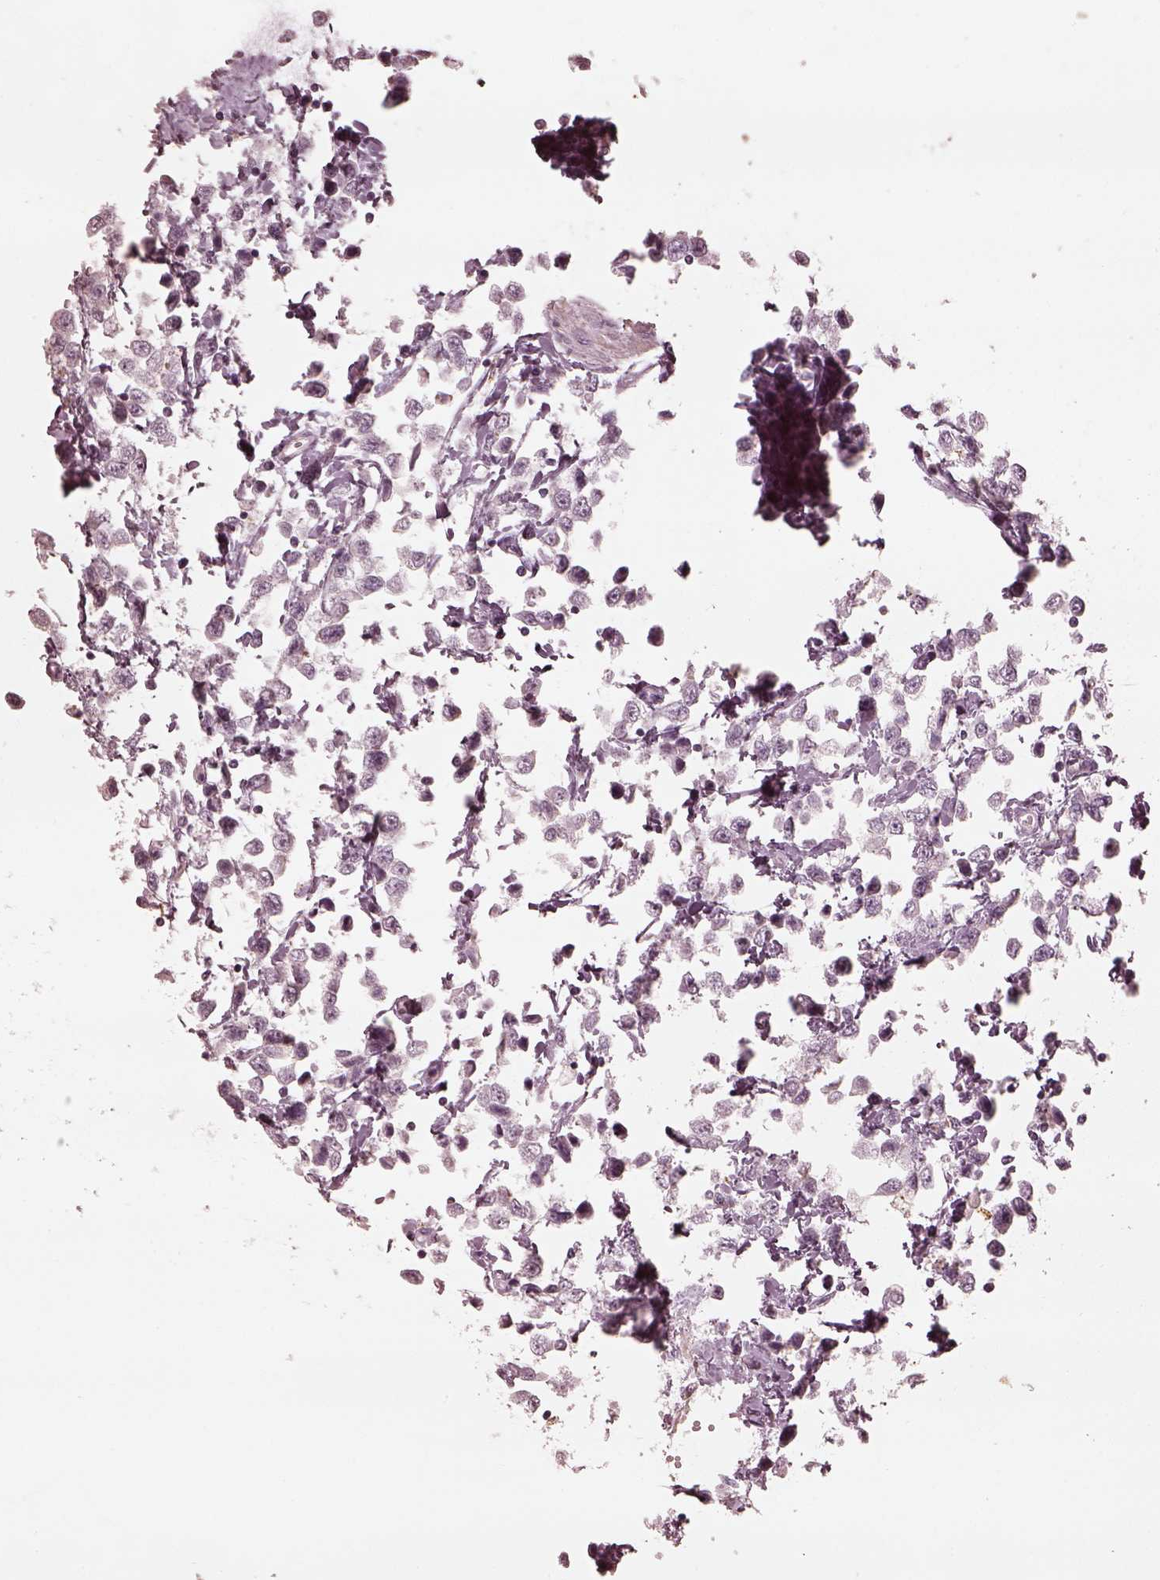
{"staining": {"intensity": "negative", "quantity": "none", "location": "none"}, "tissue": "testis cancer", "cell_type": "Tumor cells", "image_type": "cancer", "snomed": [{"axis": "morphology", "description": "Seminoma, NOS"}, {"axis": "topography", "description": "Testis"}], "caption": "DAB immunohistochemical staining of human seminoma (testis) demonstrates no significant positivity in tumor cells.", "gene": "ADRB3", "patient": {"sex": "male", "age": 34}}